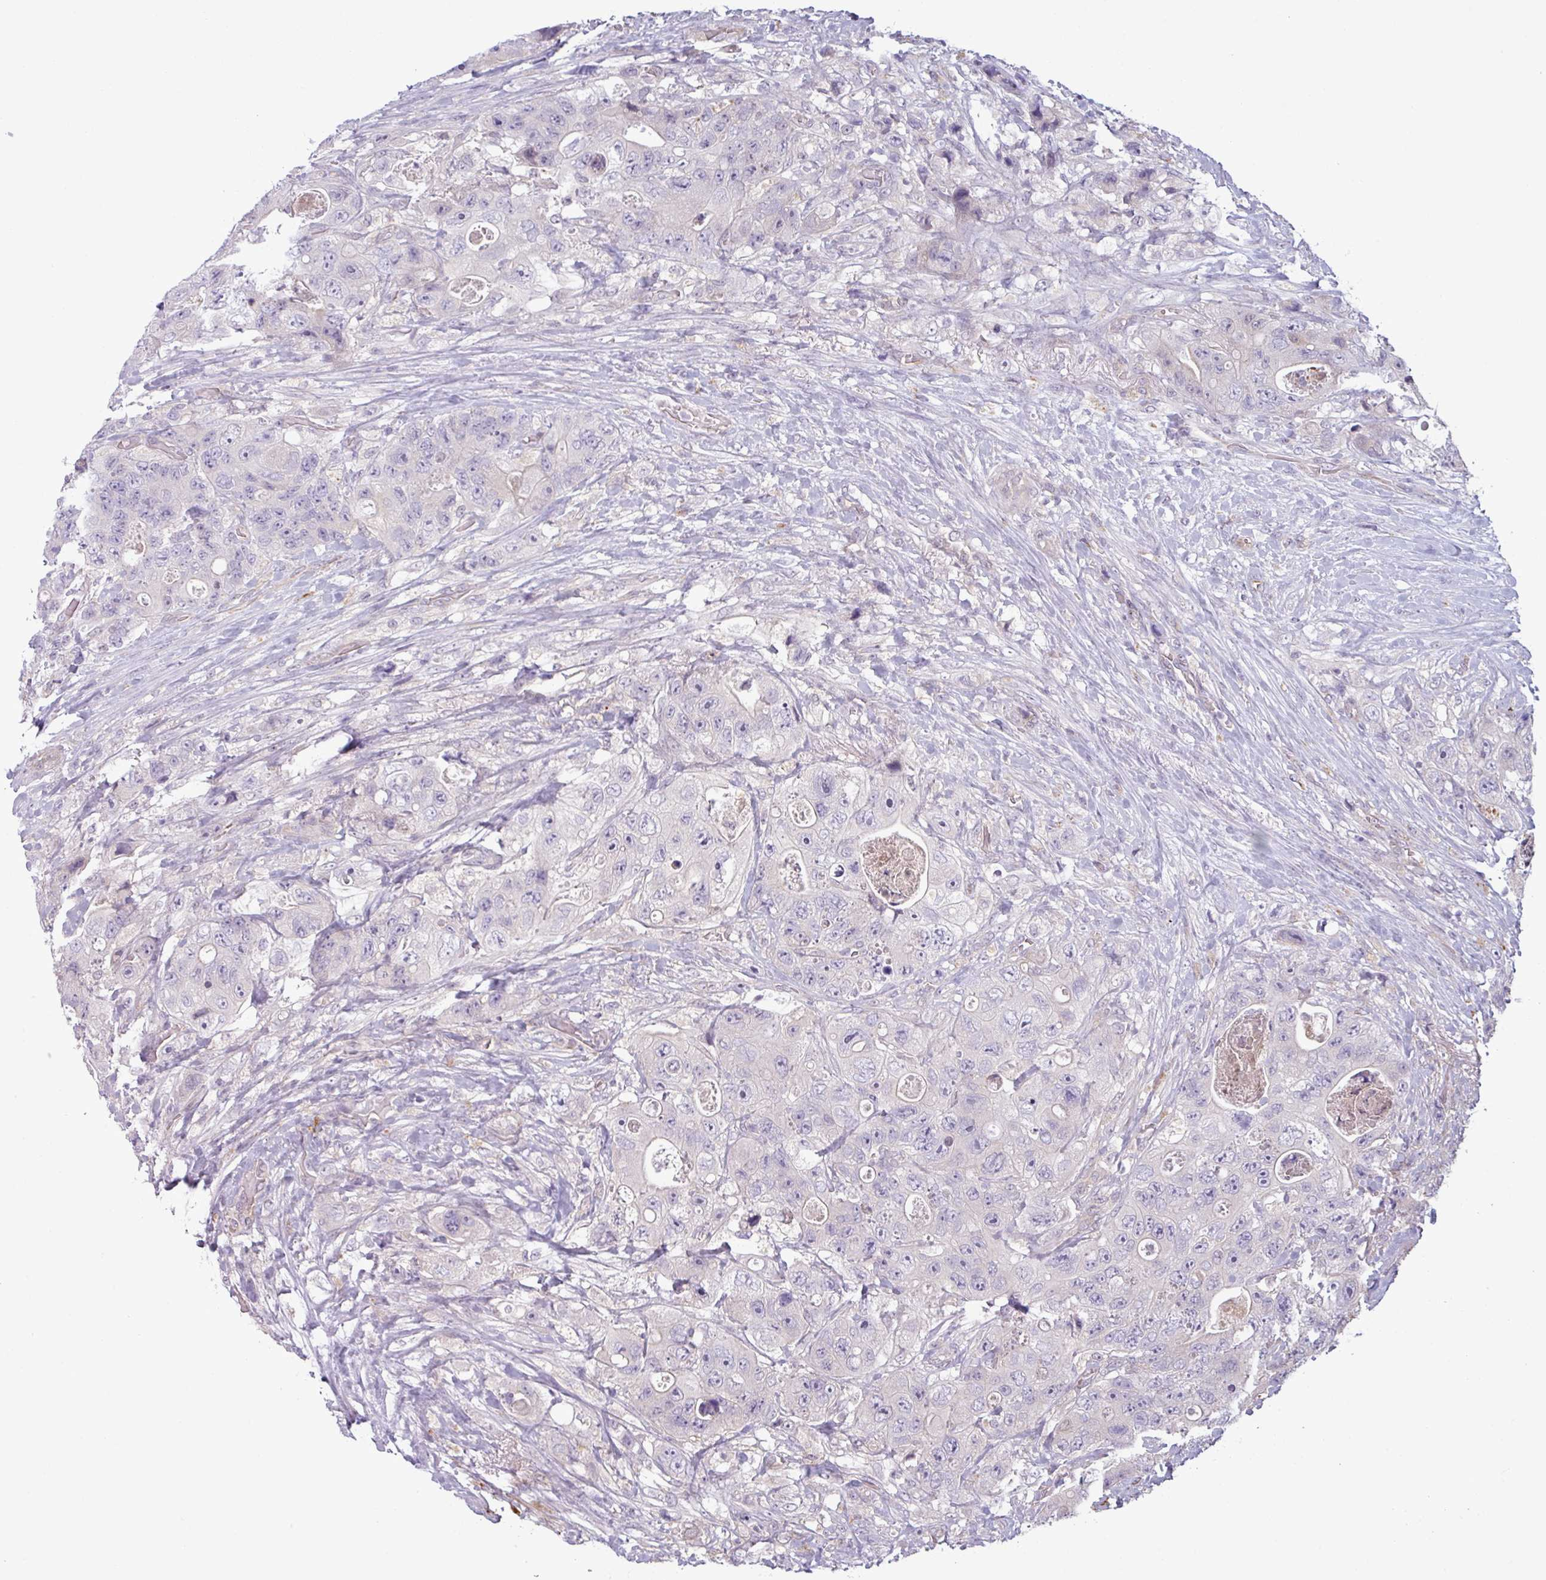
{"staining": {"intensity": "negative", "quantity": "none", "location": "none"}, "tissue": "colorectal cancer", "cell_type": "Tumor cells", "image_type": "cancer", "snomed": [{"axis": "morphology", "description": "Adenocarcinoma, NOS"}, {"axis": "topography", "description": "Colon"}], "caption": "Adenocarcinoma (colorectal) was stained to show a protein in brown. There is no significant positivity in tumor cells.", "gene": "CCDC144A", "patient": {"sex": "female", "age": 46}}